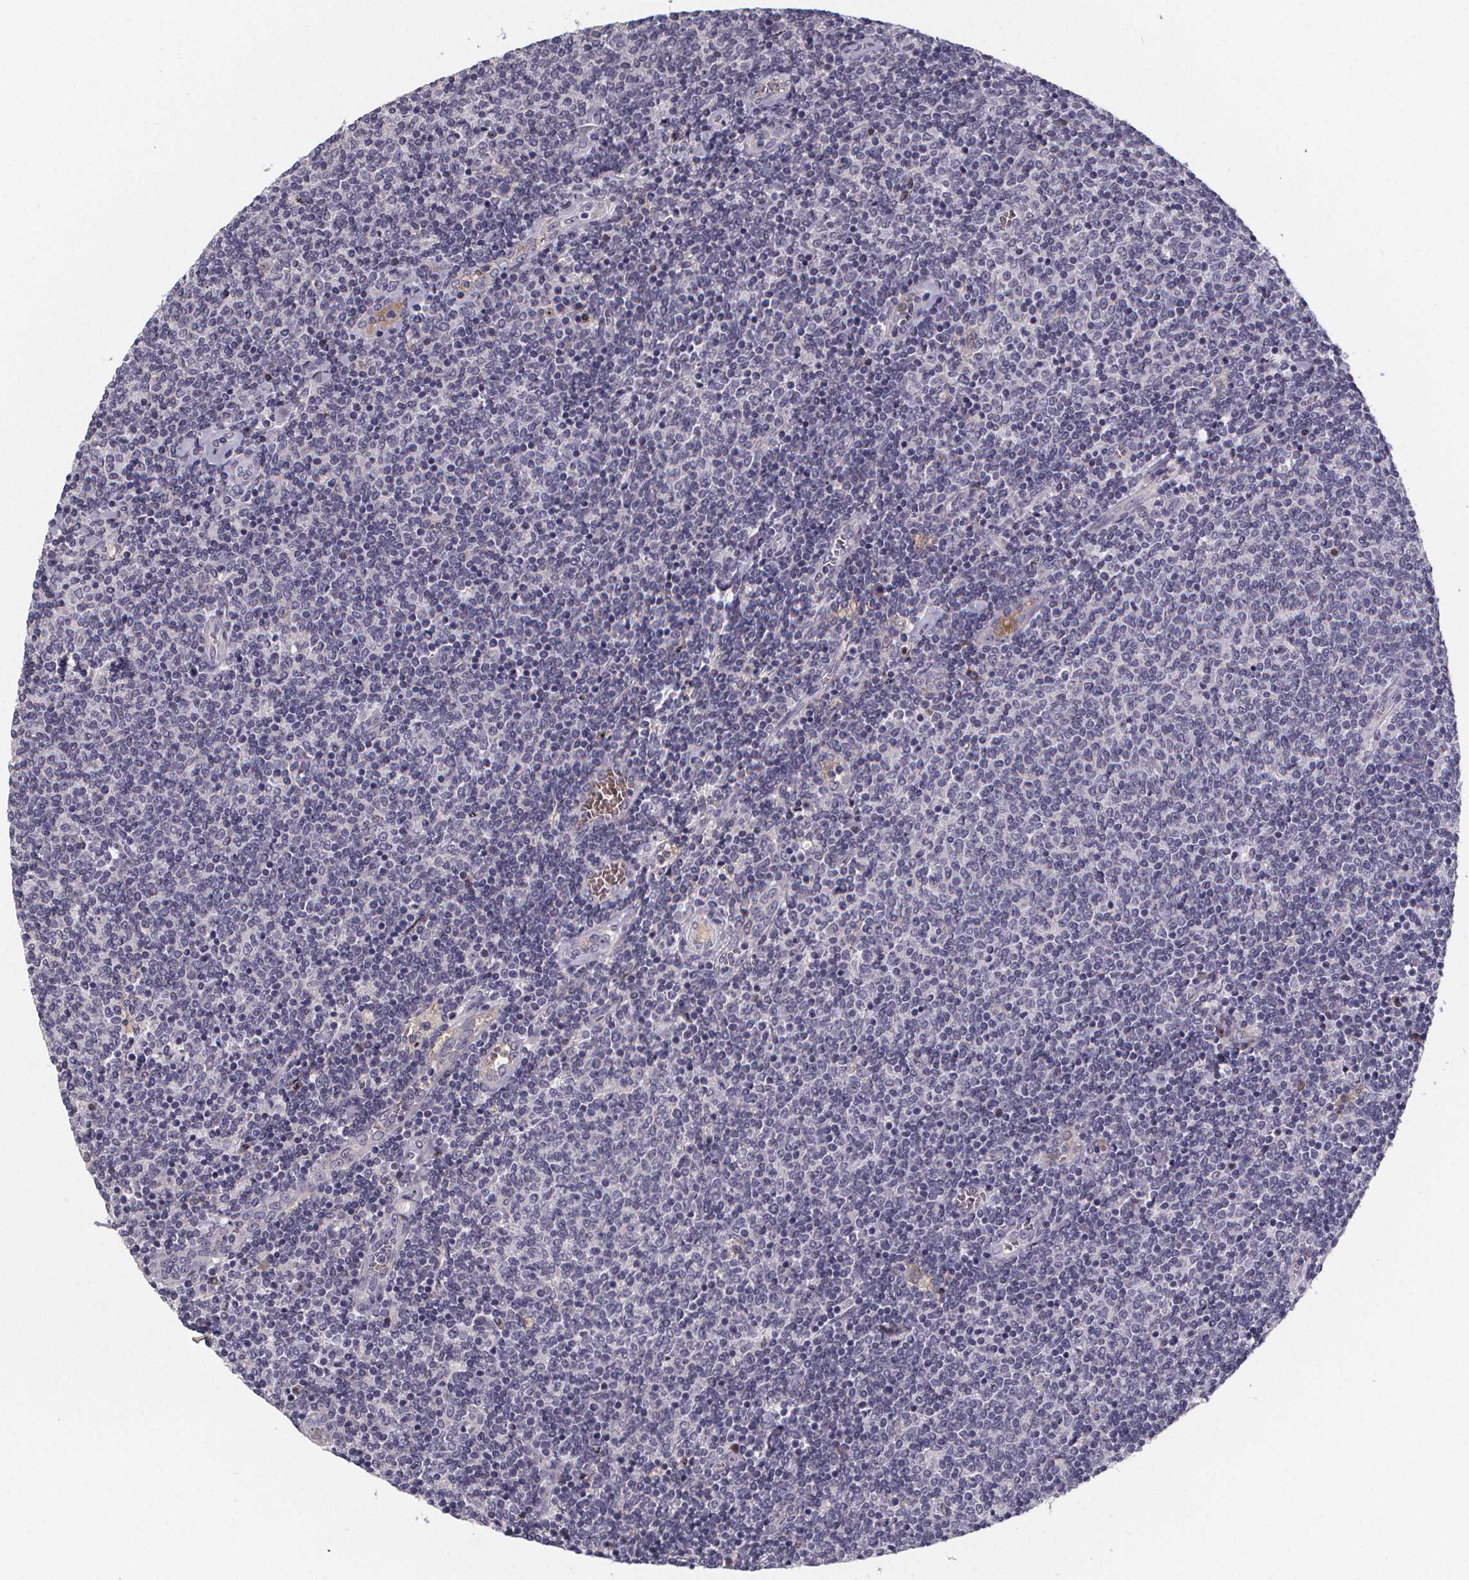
{"staining": {"intensity": "negative", "quantity": "none", "location": "none"}, "tissue": "lymphoma", "cell_type": "Tumor cells", "image_type": "cancer", "snomed": [{"axis": "morphology", "description": "Malignant lymphoma, non-Hodgkin's type, Low grade"}, {"axis": "topography", "description": "Lymph node"}], "caption": "Immunohistochemistry (IHC) image of neoplastic tissue: human lymphoma stained with DAB reveals no significant protein expression in tumor cells.", "gene": "AGT", "patient": {"sex": "male", "age": 52}}